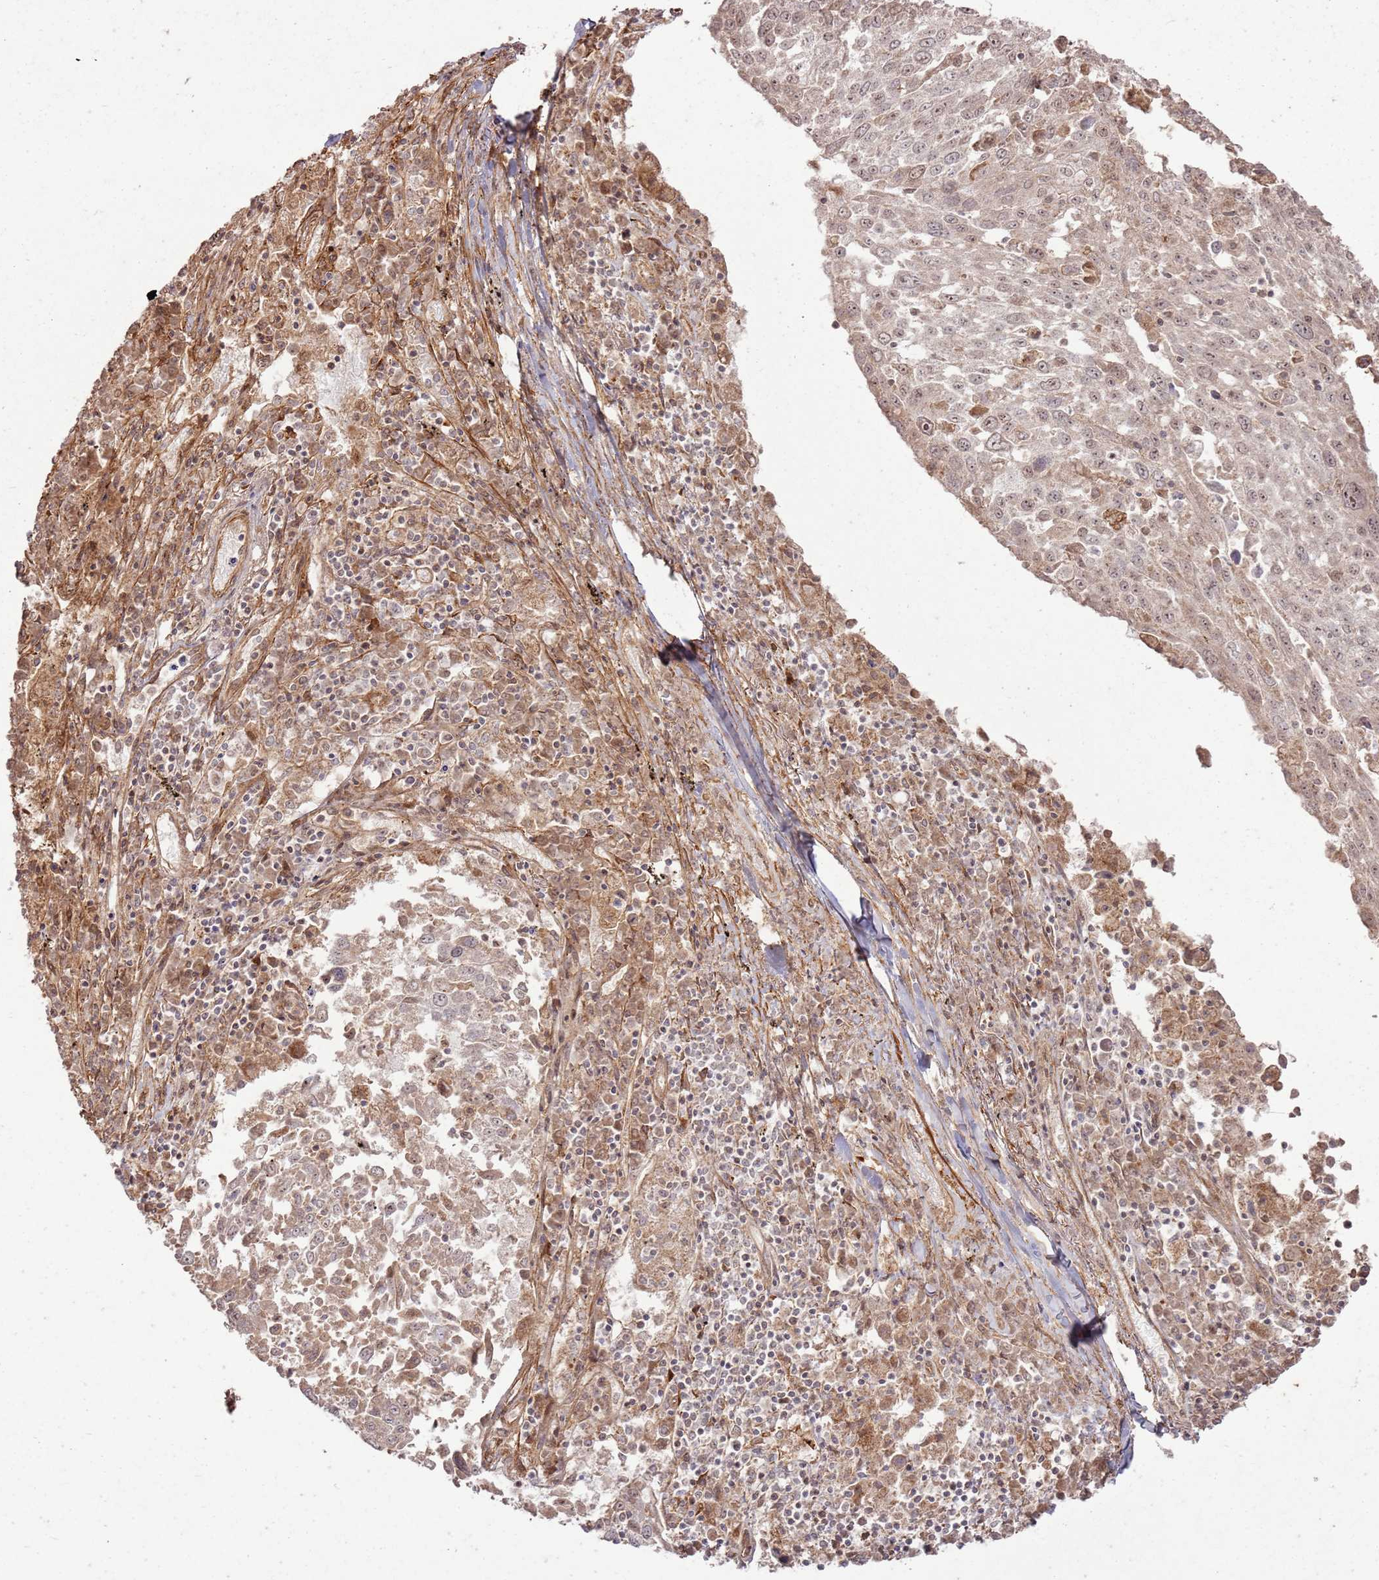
{"staining": {"intensity": "weak", "quantity": ">75%", "location": "cytoplasmic/membranous,nuclear"}, "tissue": "lung cancer", "cell_type": "Tumor cells", "image_type": "cancer", "snomed": [{"axis": "morphology", "description": "Squamous cell carcinoma, NOS"}, {"axis": "topography", "description": "Lung"}], "caption": "This is a histology image of immunohistochemistry (IHC) staining of lung squamous cell carcinoma, which shows weak expression in the cytoplasmic/membranous and nuclear of tumor cells.", "gene": "ZNF623", "patient": {"sex": "male", "age": 65}}